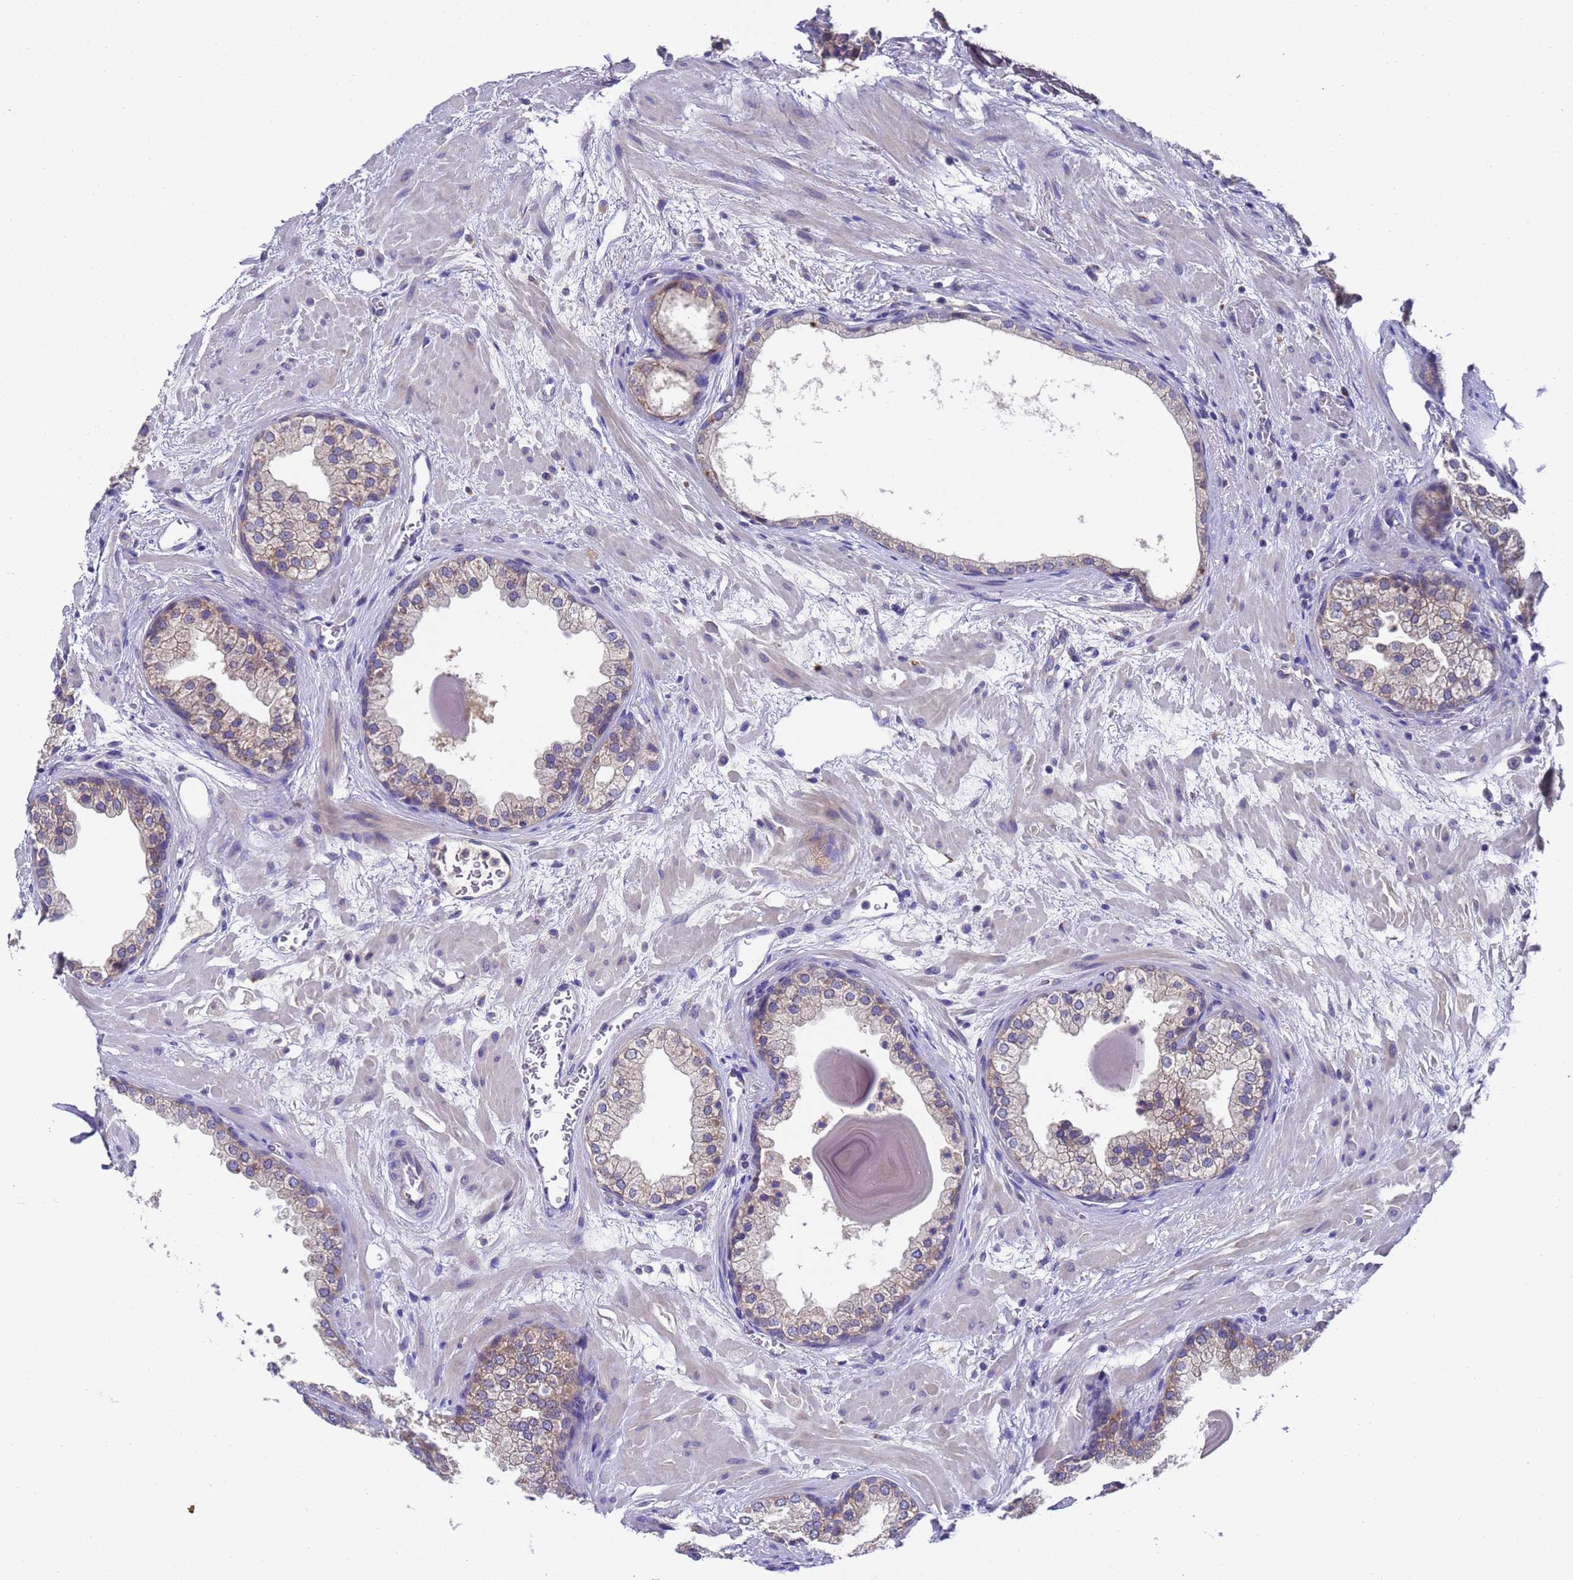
{"staining": {"intensity": "weak", "quantity": "<25%", "location": "cytoplasmic/membranous"}, "tissue": "prostate", "cell_type": "Glandular cells", "image_type": "normal", "snomed": [{"axis": "morphology", "description": "Normal tissue, NOS"}, {"axis": "topography", "description": "Prostate"}], "caption": "Immunohistochemistry of normal human prostate displays no positivity in glandular cells.", "gene": "DCAF12L1", "patient": {"sex": "male", "age": 48}}